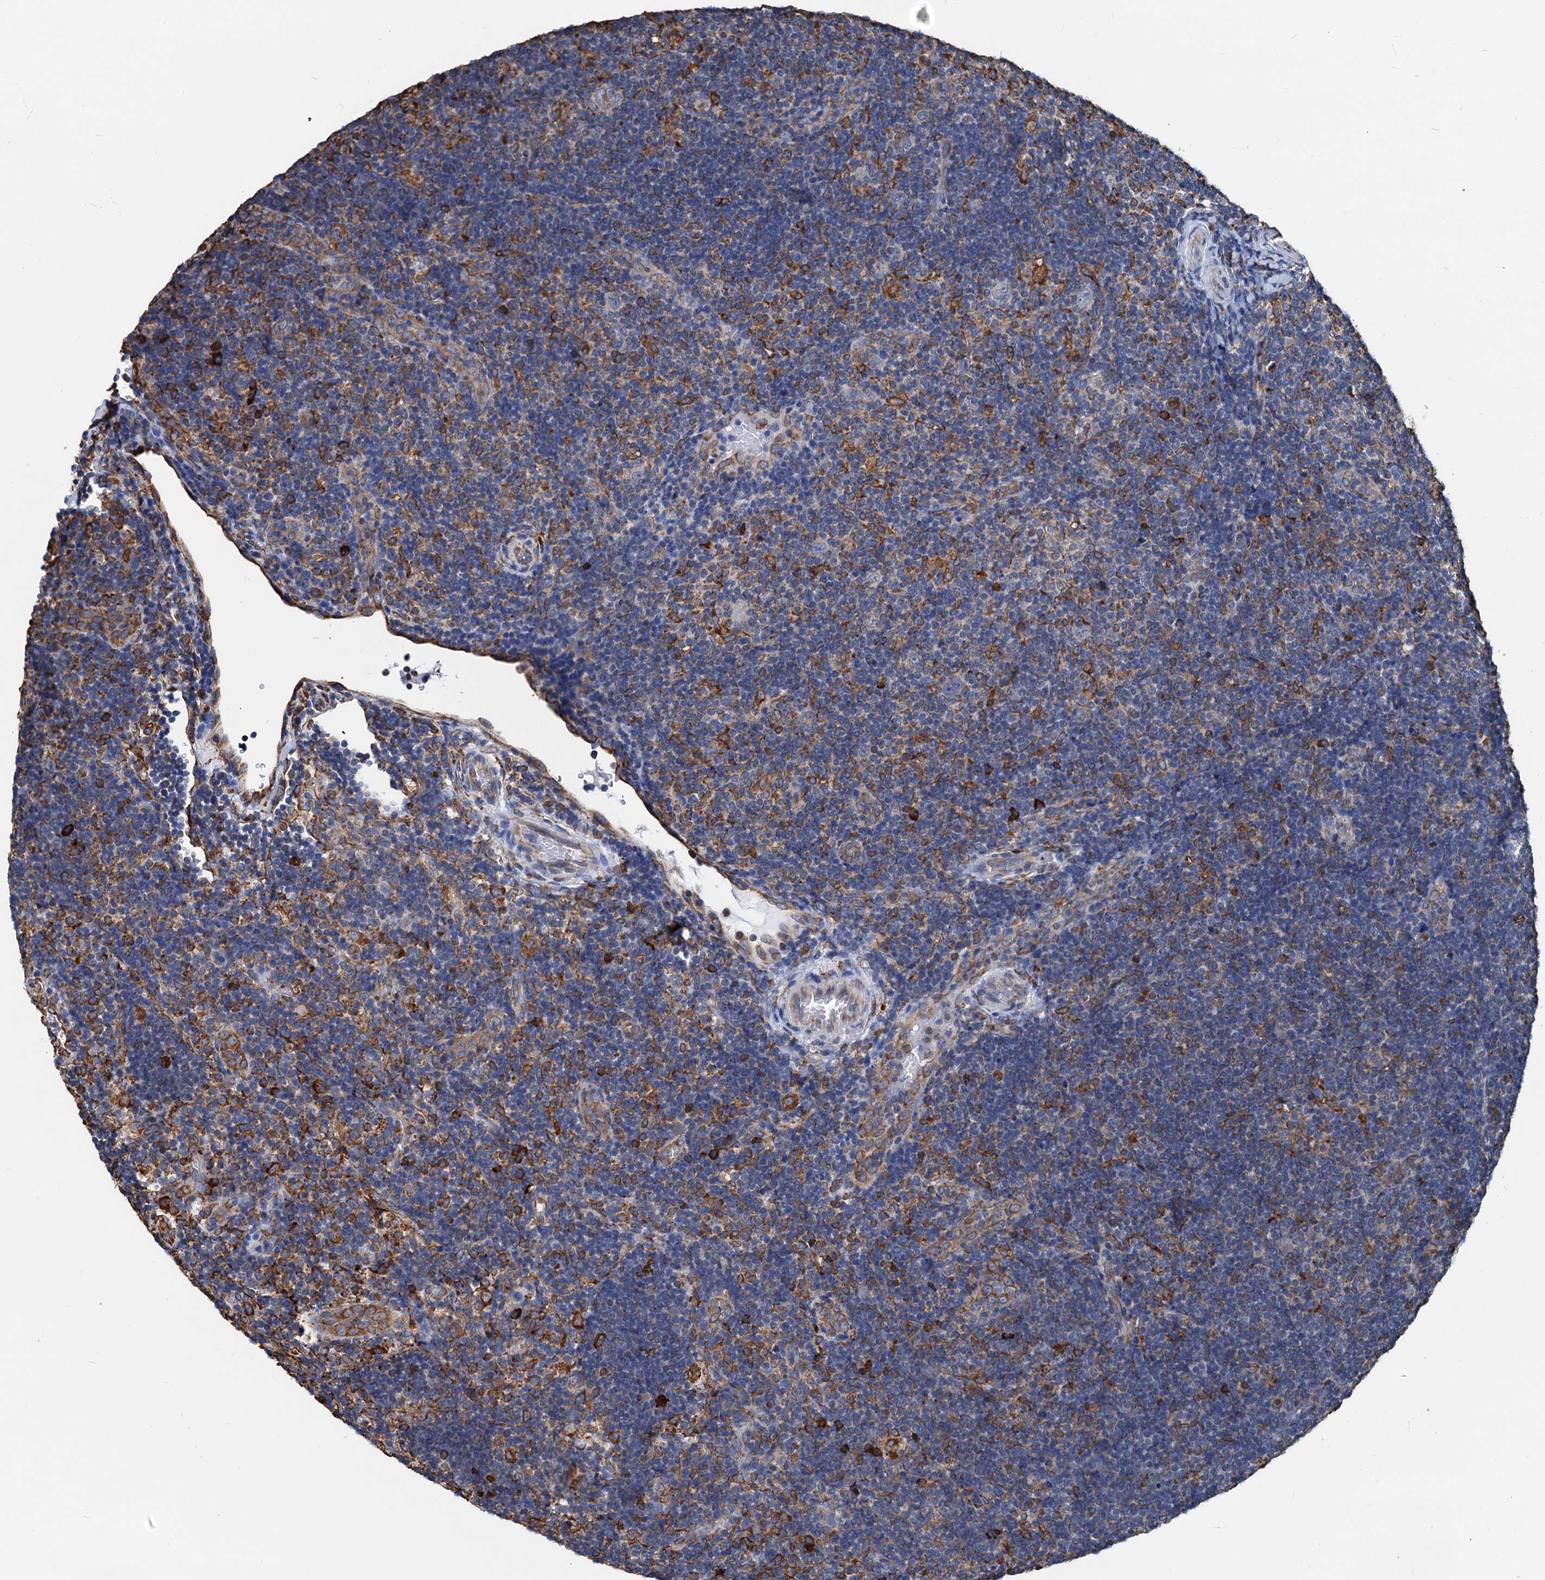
{"staining": {"intensity": "moderate", "quantity": "25%-75%", "location": "cytoplasmic/membranous"}, "tissue": "lymphoma", "cell_type": "Tumor cells", "image_type": "cancer", "snomed": [{"axis": "morphology", "description": "Hodgkin's disease, NOS"}, {"axis": "topography", "description": "Lymph node"}], "caption": "Approximately 25%-75% of tumor cells in Hodgkin's disease exhibit moderate cytoplasmic/membranous protein expression as visualized by brown immunohistochemical staining.", "gene": "HSPA5", "patient": {"sex": "female", "age": 57}}